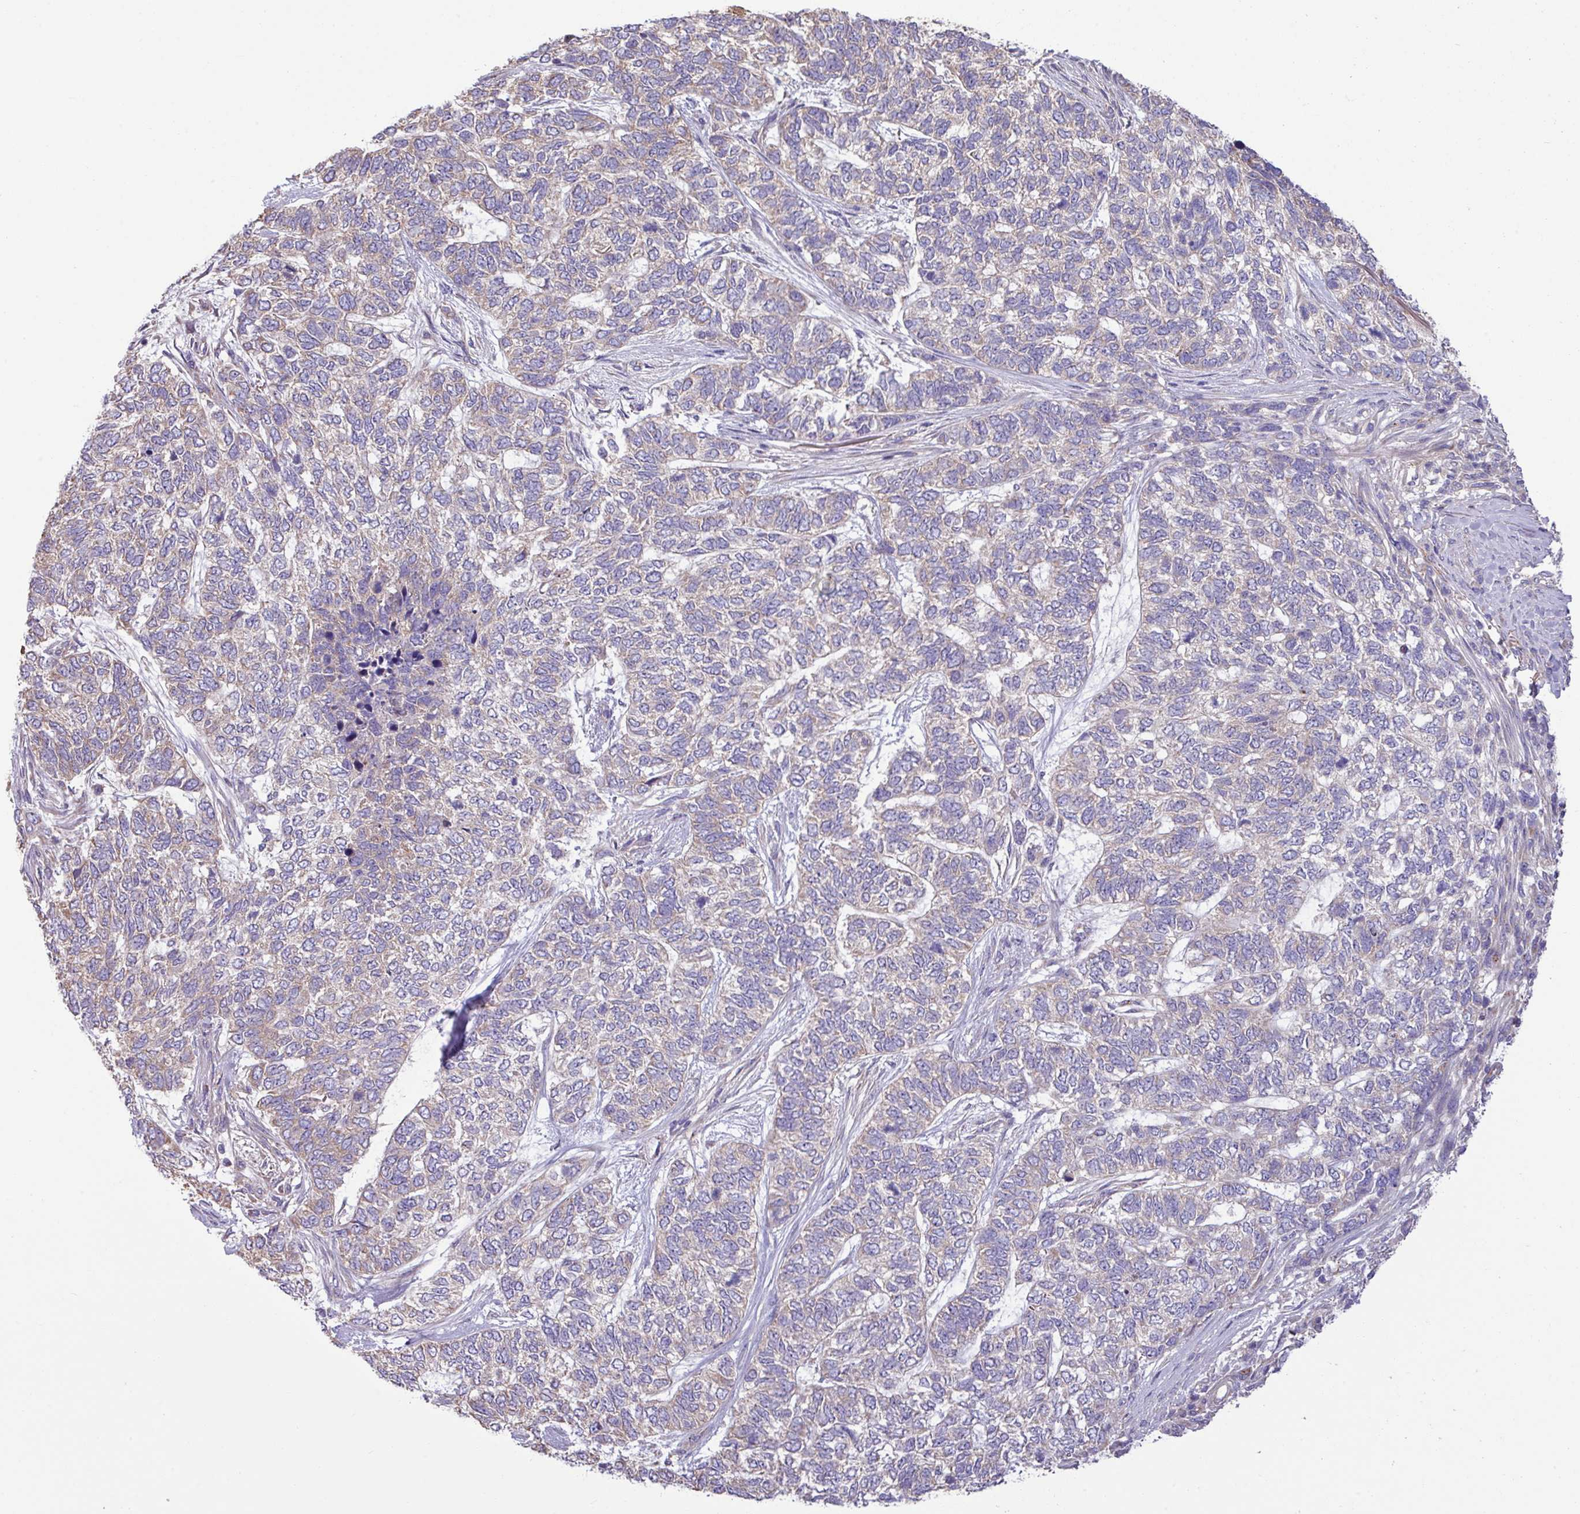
{"staining": {"intensity": "weak", "quantity": "<25%", "location": "cytoplasmic/membranous"}, "tissue": "skin cancer", "cell_type": "Tumor cells", "image_type": "cancer", "snomed": [{"axis": "morphology", "description": "Basal cell carcinoma"}, {"axis": "topography", "description": "Skin"}], "caption": "Immunohistochemistry photomicrograph of neoplastic tissue: skin cancer stained with DAB (3,3'-diaminobenzidine) reveals no significant protein expression in tumor cells. The staining was performed using DAB to visualize the protein expression in brown, while the nuclei were stained in blue with hematoxylin (Magnification: 20x).", "gene": "PPM1J", "patient": {"sex": "female", "age": 65}}